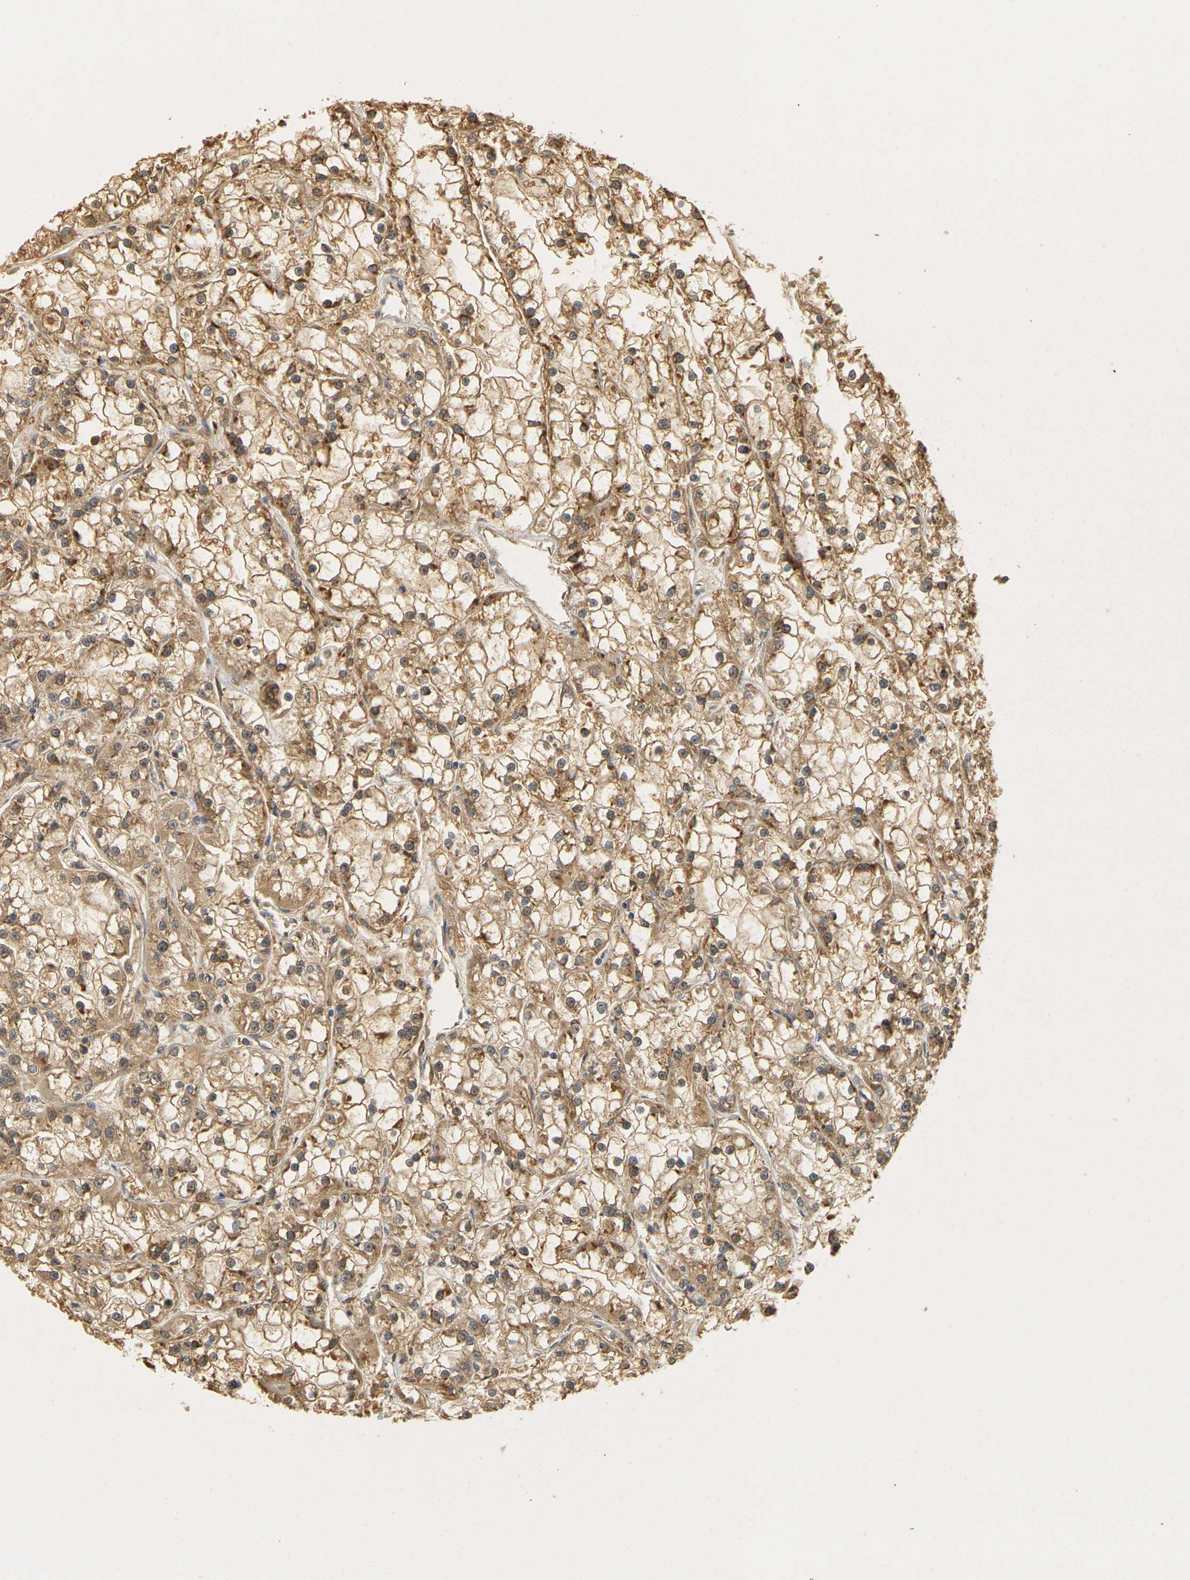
{"staining": {"intensity": "moderate", "quantity": ">75%", "location": "cytoplasmic/membranous"}, "tissue": "renal cancer", "cell_type": "Tumor cells", "image_type": "cancer", "snomed": [{"axis": "morphology", "description": "Adenocarcinoma, NOS"}, {"axis": "topography", "description": "Kidney"}], "caption": "A high-resolution image shows immunohistochemistry staining of renal adenocarcinoma, which demonstrates moderate cytoplasmic/membranous positivity in about >75% of tumor cells. (DAB = brown stain, brightfield microscopy at high magnification).", "gene": "MEGF9", "patient": {"sex": "female", "age": 52}}